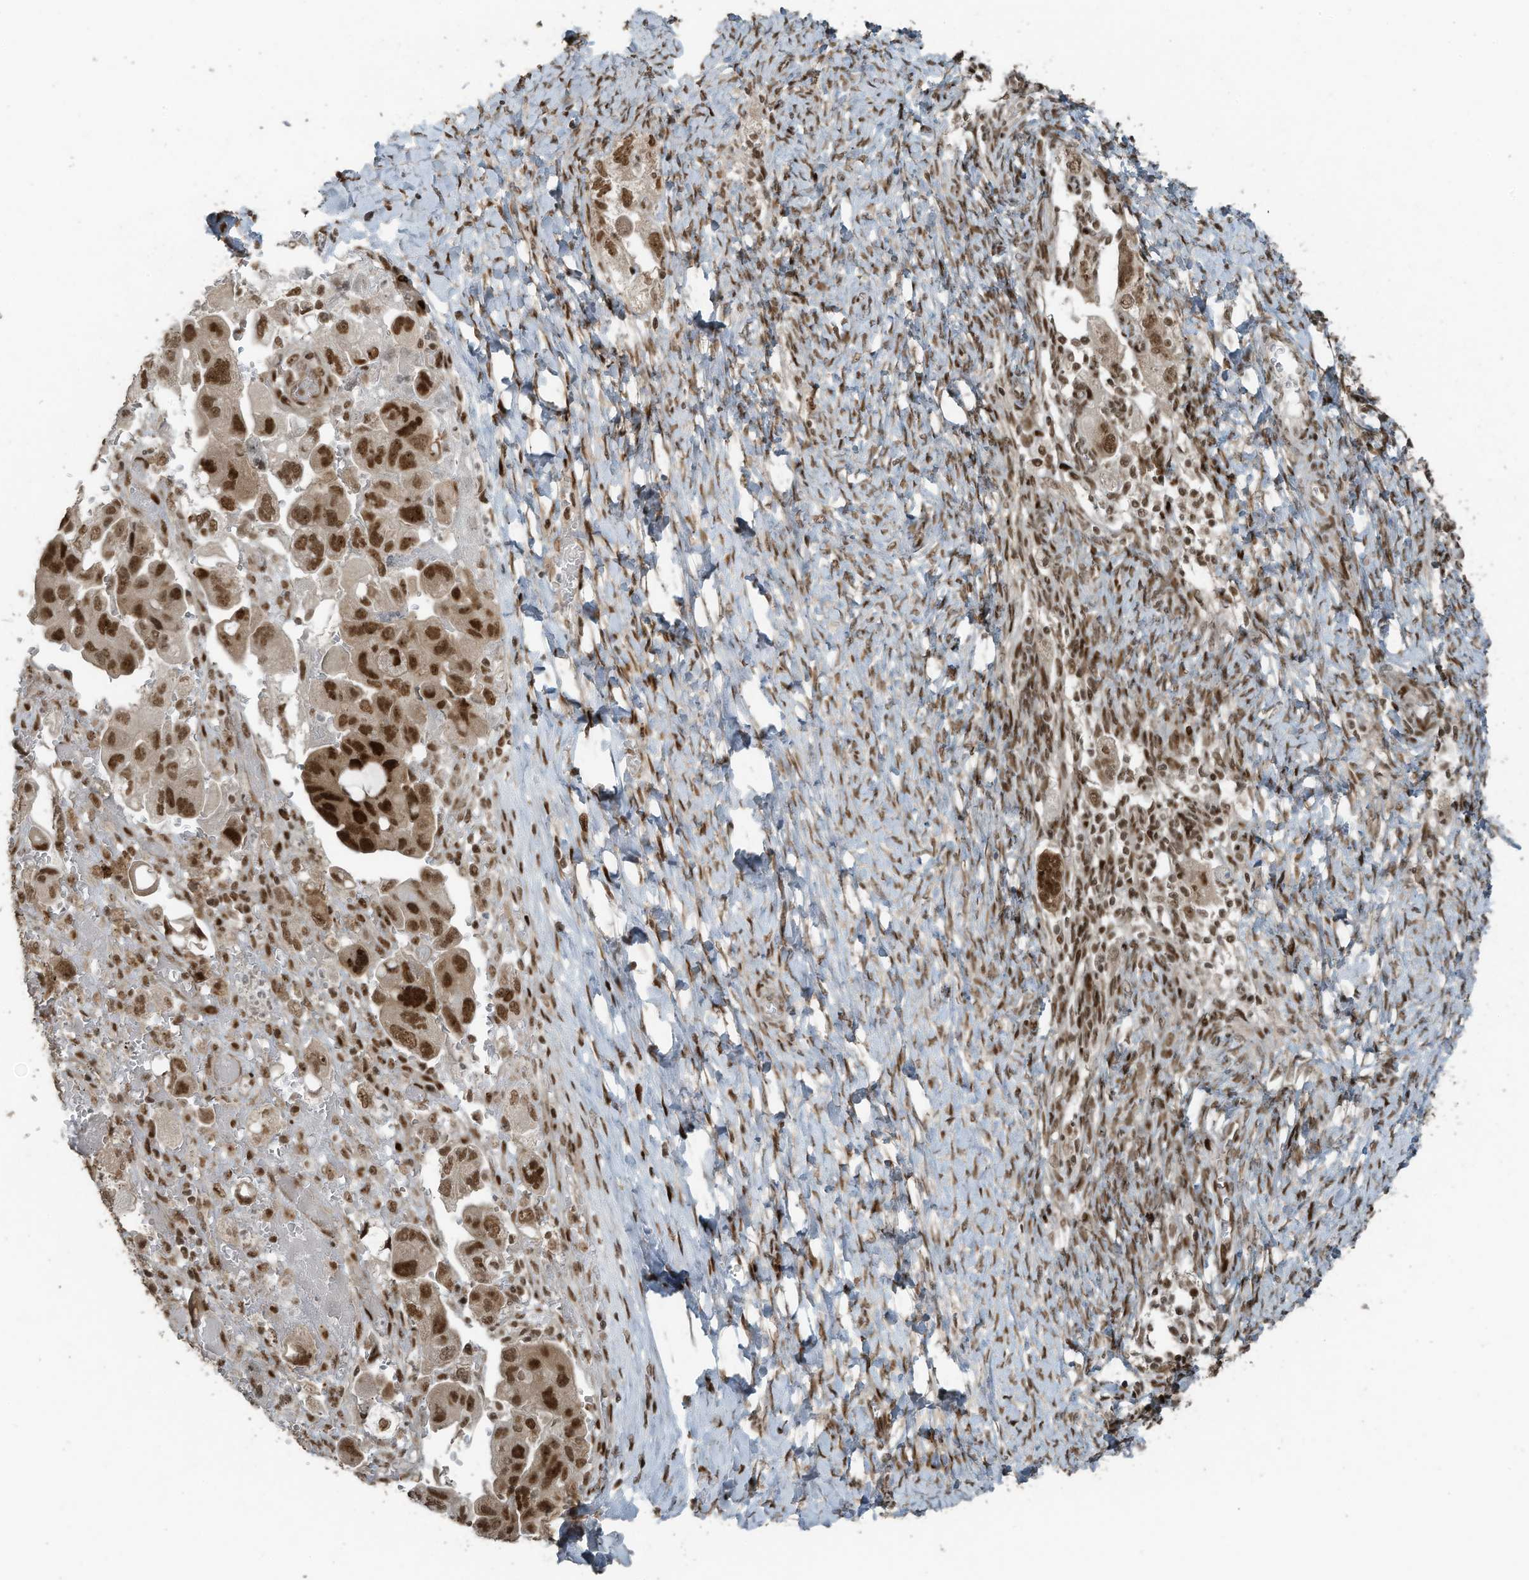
{"staining": {"intensity": "moderate", "quantity": ">75%", "location": "nuclear"}, "tissue": "ovarian cancer", "cell_type": "Tumor cells", "image_type": "cancer", "snomed": [{"axis": "morphology", "description": "Carcinoma, NOS"}, {"axis": "morphology", "description": "Cystadenocarcinoma, serous, NOS"}, {"axis": "topography", "description": "Ovary"}], "caption": "The micrograph exhibits a brown stain indicating the presence of a protein in the nuclear of tumor cells in ovarian carcinoma.", "gene": "PCNP", "patient": {"sex": "female", "age": 69}}